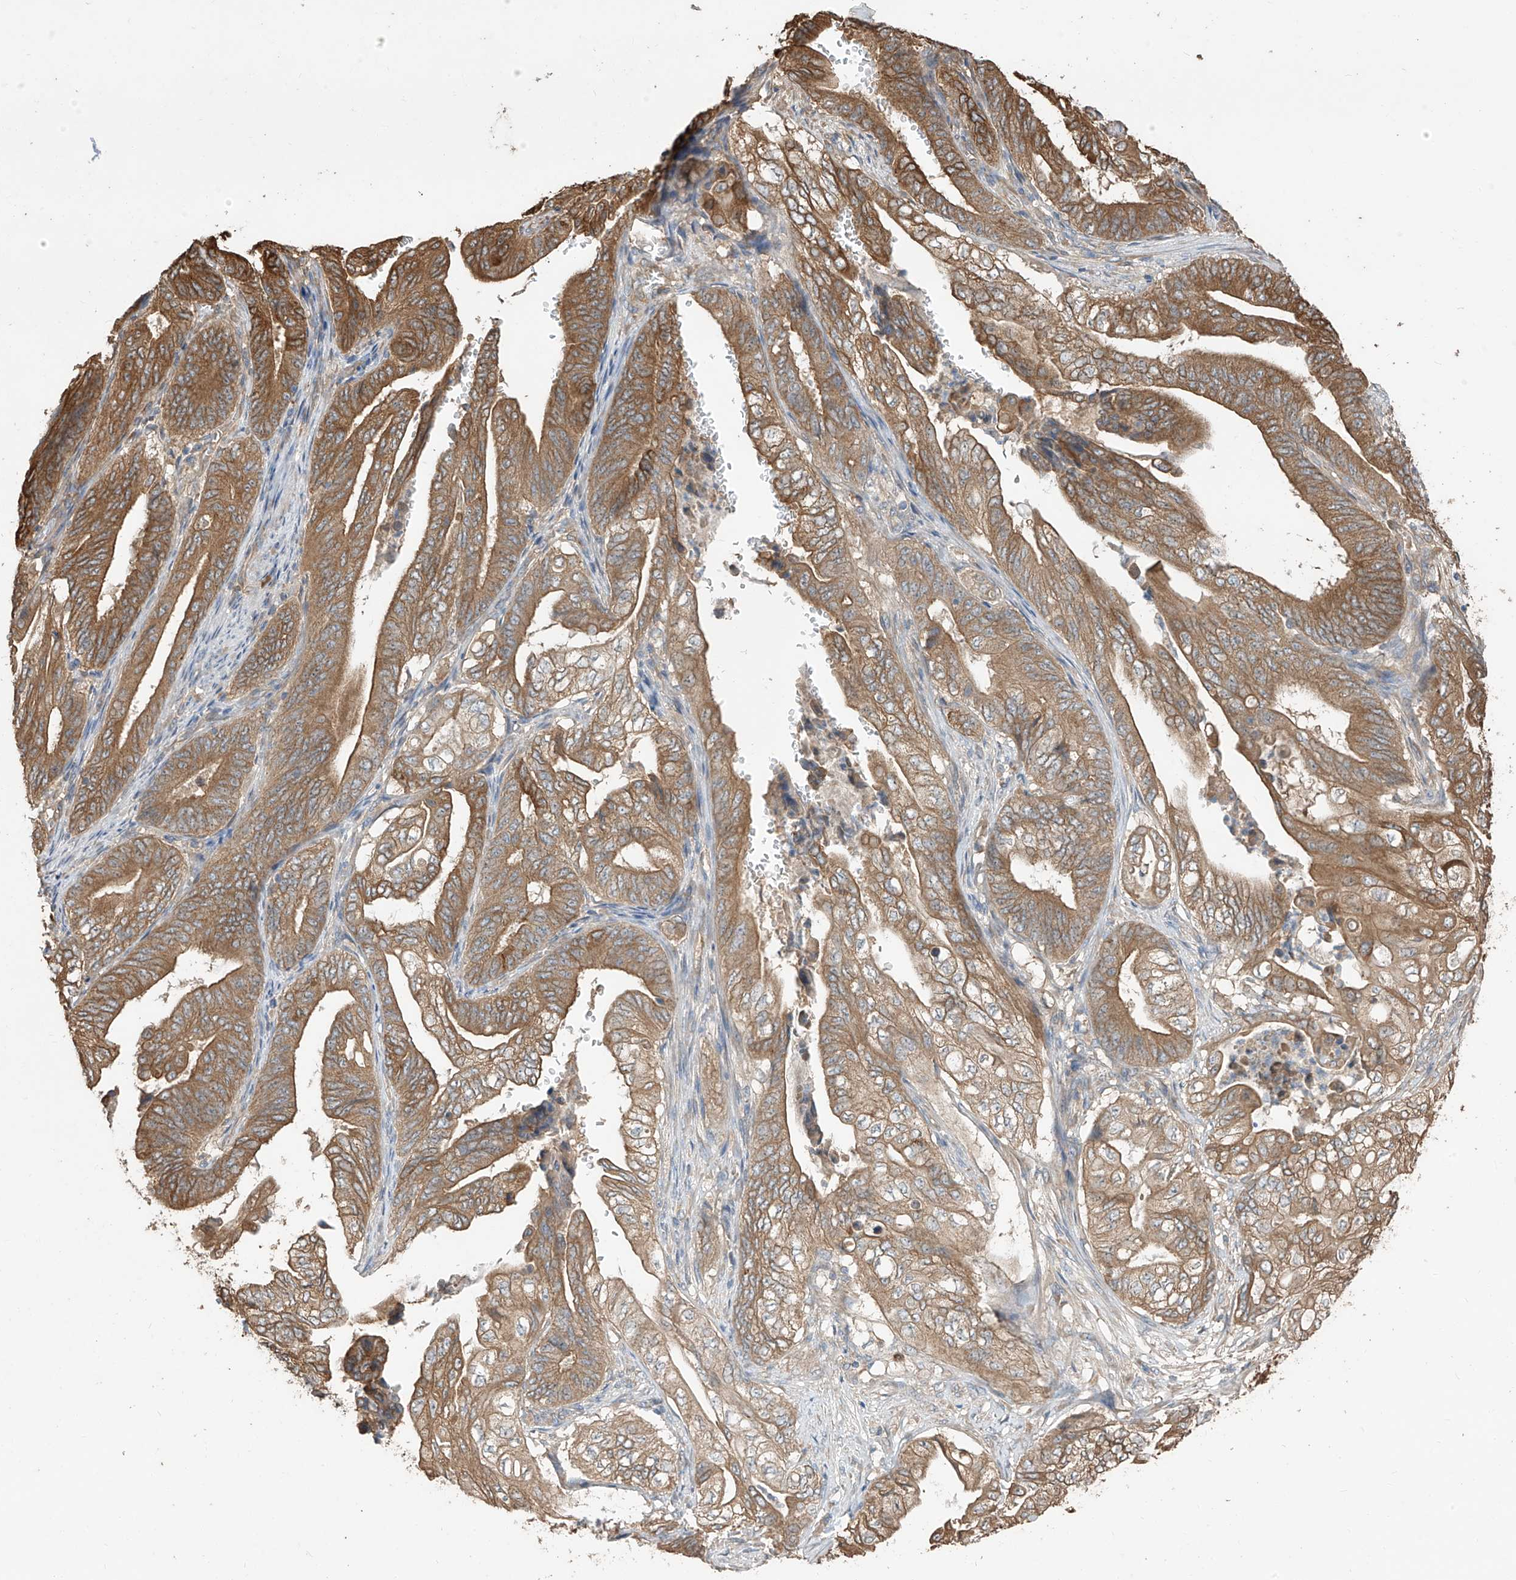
{"staining": {"intensity": "moderate", "quantity": ">75%", "location": "cytoplasmic/membranous"}, "tissue": "stomach cancer", "cell_type": "Tumor cells", "image_type": "cancer", "snomed": [{"axis": "morphology", "description": "Adenocarcinoma, NOS"}, {"axis": "topography", "description": "Stomach"}], "caption": "Stomach adenocarcinoma stained with a protein marker reveals moderate staining in tumor cells.", "gene": "AGBL5", "patient": {"sex": "female", "age": 73}}